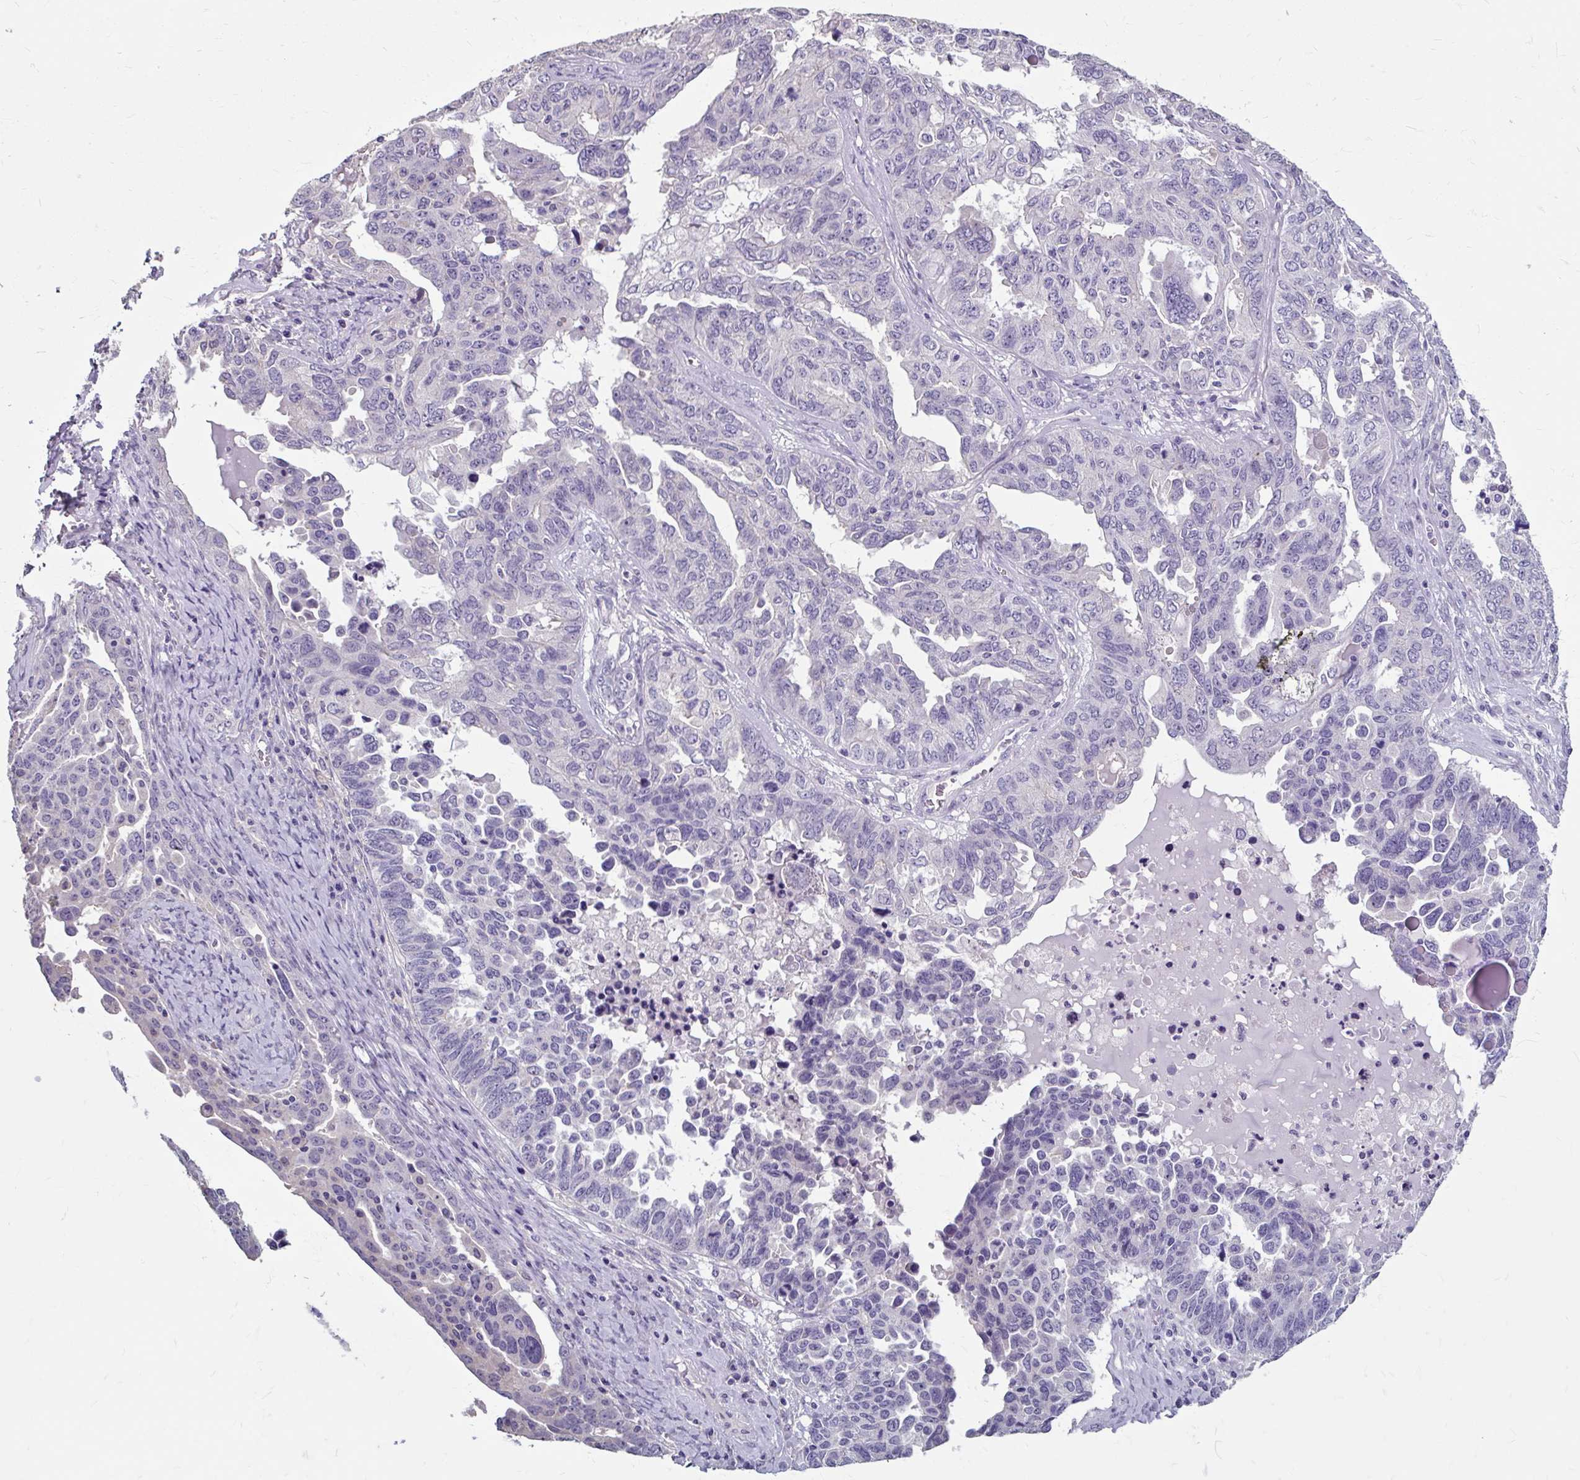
{"staining": {"intensity": "negative", "quantity": "none", "location": "none"}, "tissue": "ovarian cancer", "cell_type": "Tumor cells", "image_type": "cancer", "snomed": [{"axis": "morphology", "description": "Carcinoma, endometroid"}, {"axis": "topography", "description": "Ovary"}], "caption": "There is no significant staining in tumor cells of ovarian cancer.", "gene": "KLHL24", "patient": {"sex": "female", "age": 62}}